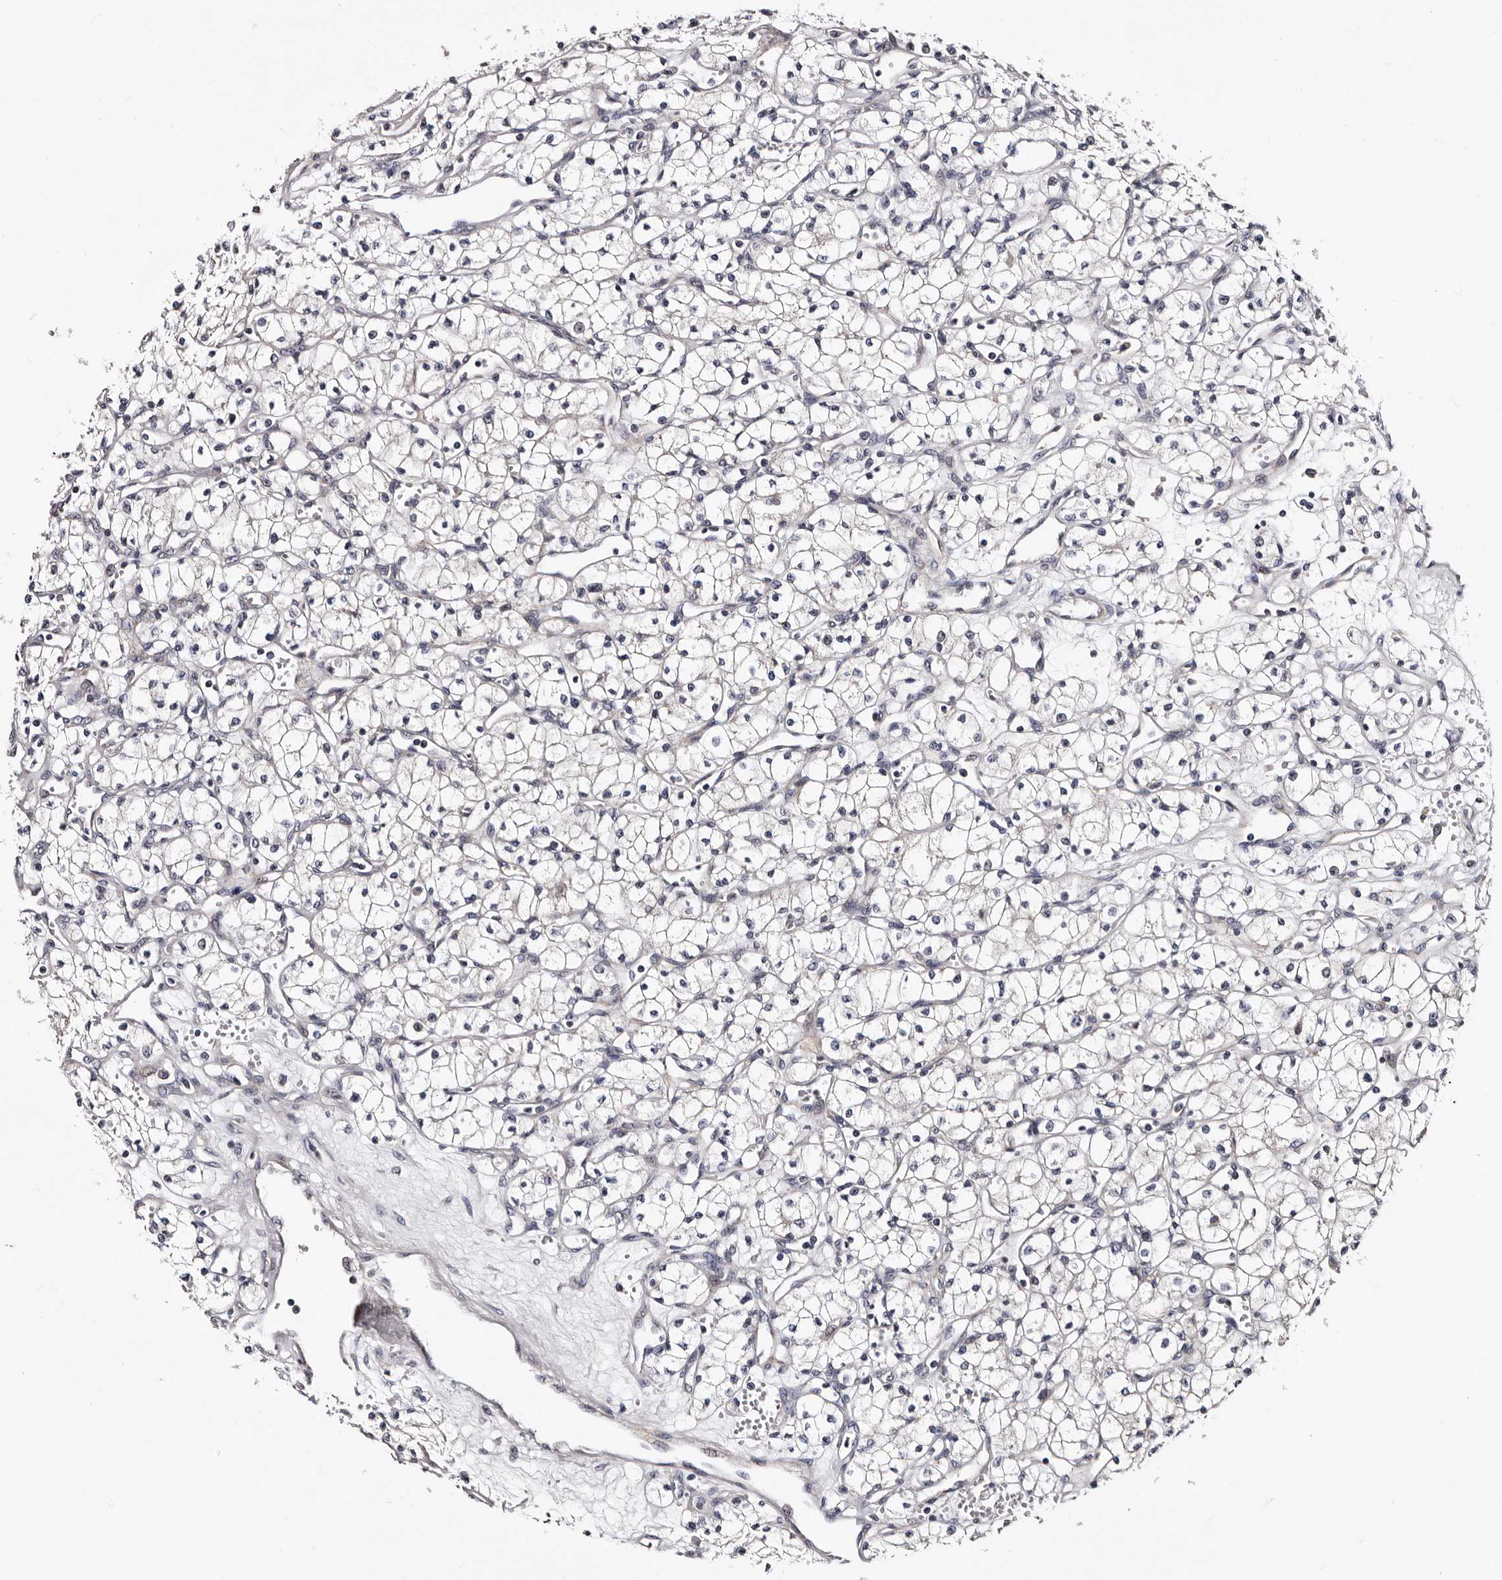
{"staining": {"intensity": "weak", "quantity": "<25%", "location": "cytoplasmic/membranous"}, "tissue": "renal cancer", "cell_type": "Tumor cells", "image_type": "cancer", "snomed": [{"axis": "morphology", "description": "Adenocarcinoma, NOS"}, {"axis": "topography", "description": "Kidney"}], "caption": "Renal cancer (adenocarcinoma) stained for a protein using immunohistochemistry (IHC) reveals no expression tumor cells.", "gene": "TAF4B", "patient": {"sex": "male", "age": 59}}